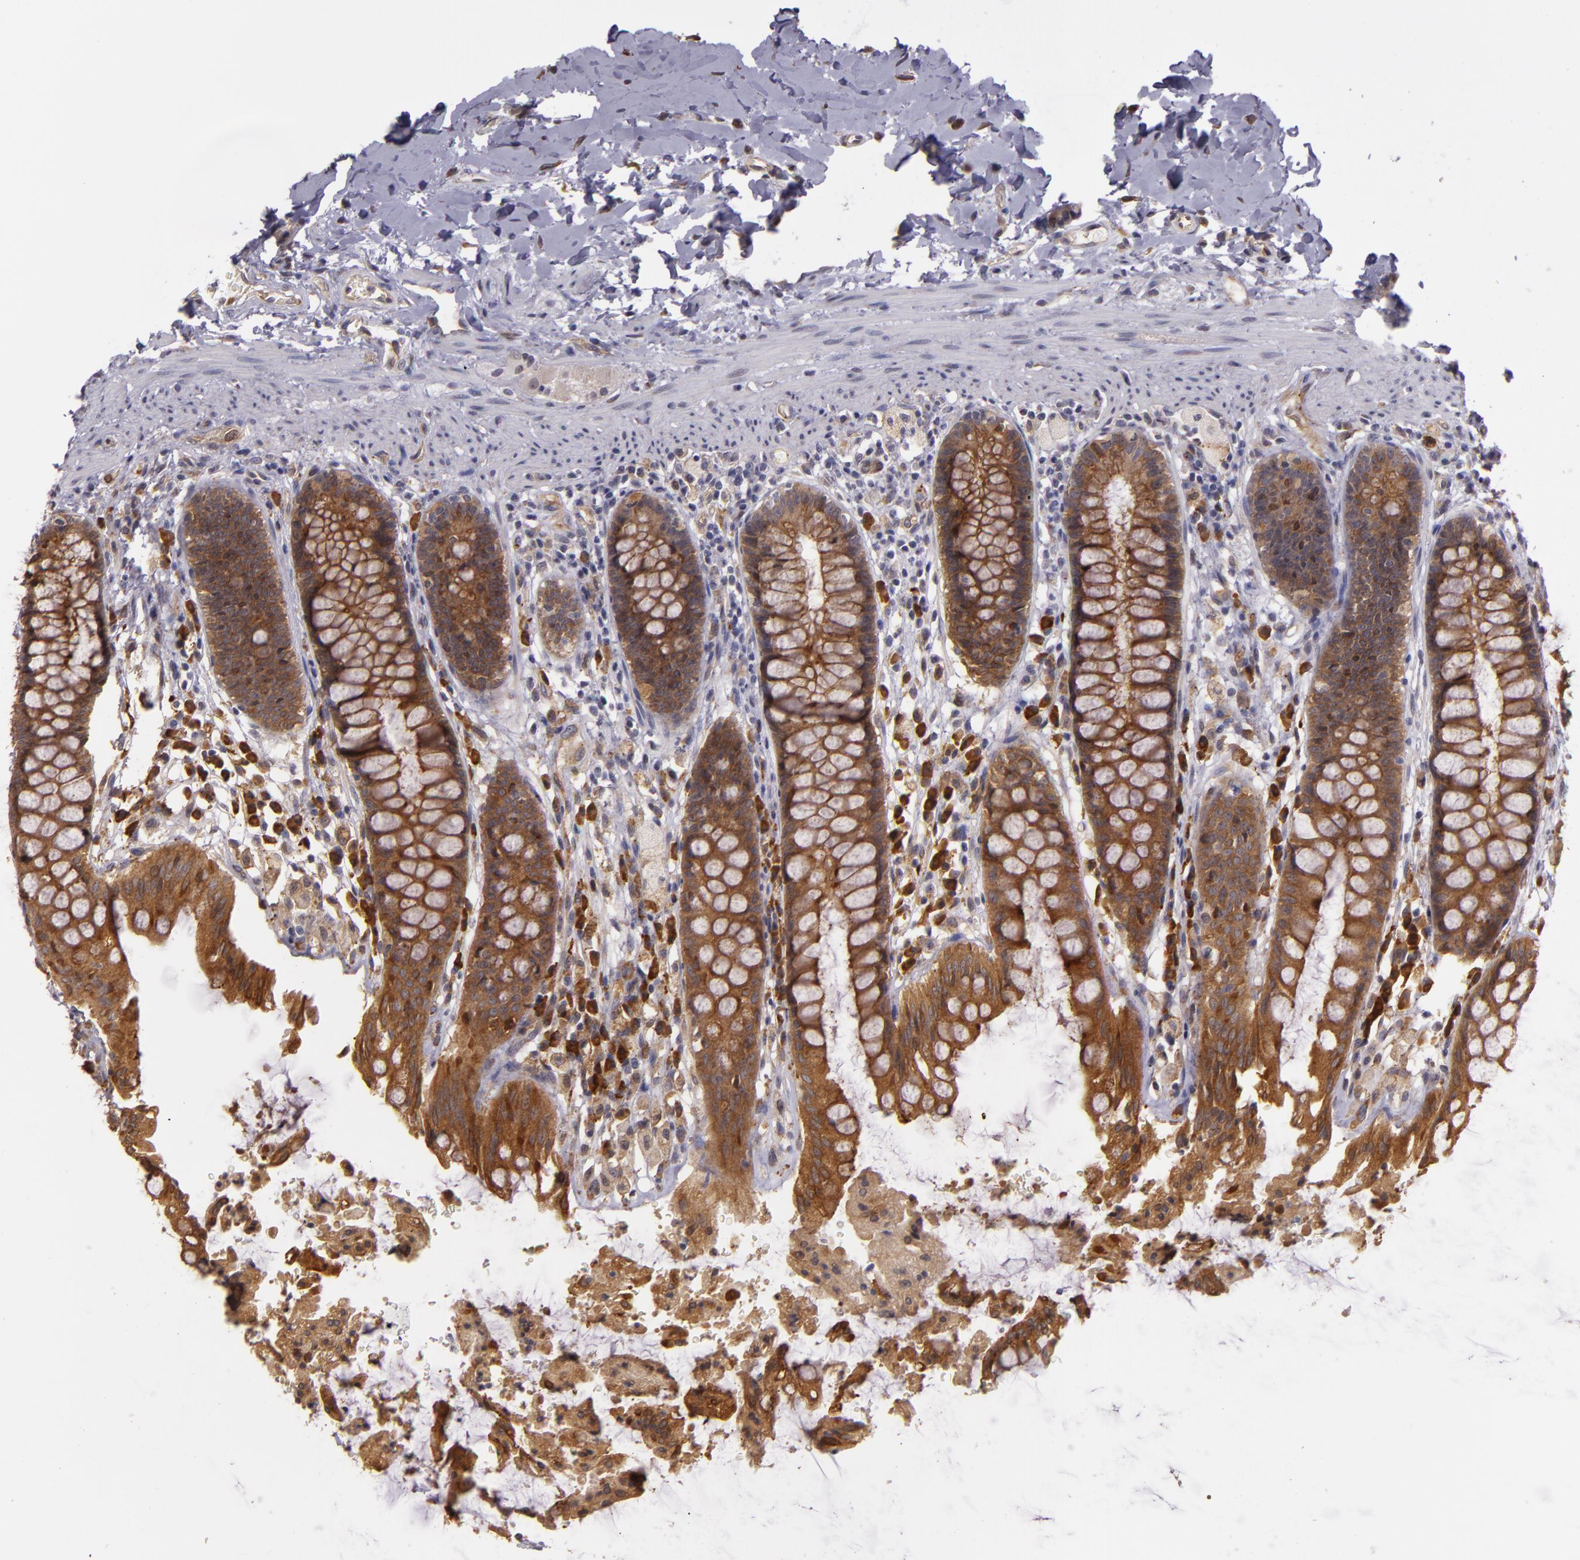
{"staining": {"intensity": "moderate", "quantity": ">75%", "location": "cytoplasmic/membranous"}, "tissue": "rectum", "cell_type": "Glandular cells", "image_type": "normal", "snomed": [{"axis": "morphology", "description": "Normal tissue, NOS"}, {"axis": "topography", "description": "Rectum"}], "caption": "The immunohistochemical stain shows moderate cytoplasmic/membranous positivity in glandular cells of unremarkable rectum.", "gene": "SYTL4", "patient": {"sex": "female", "age": 46}}